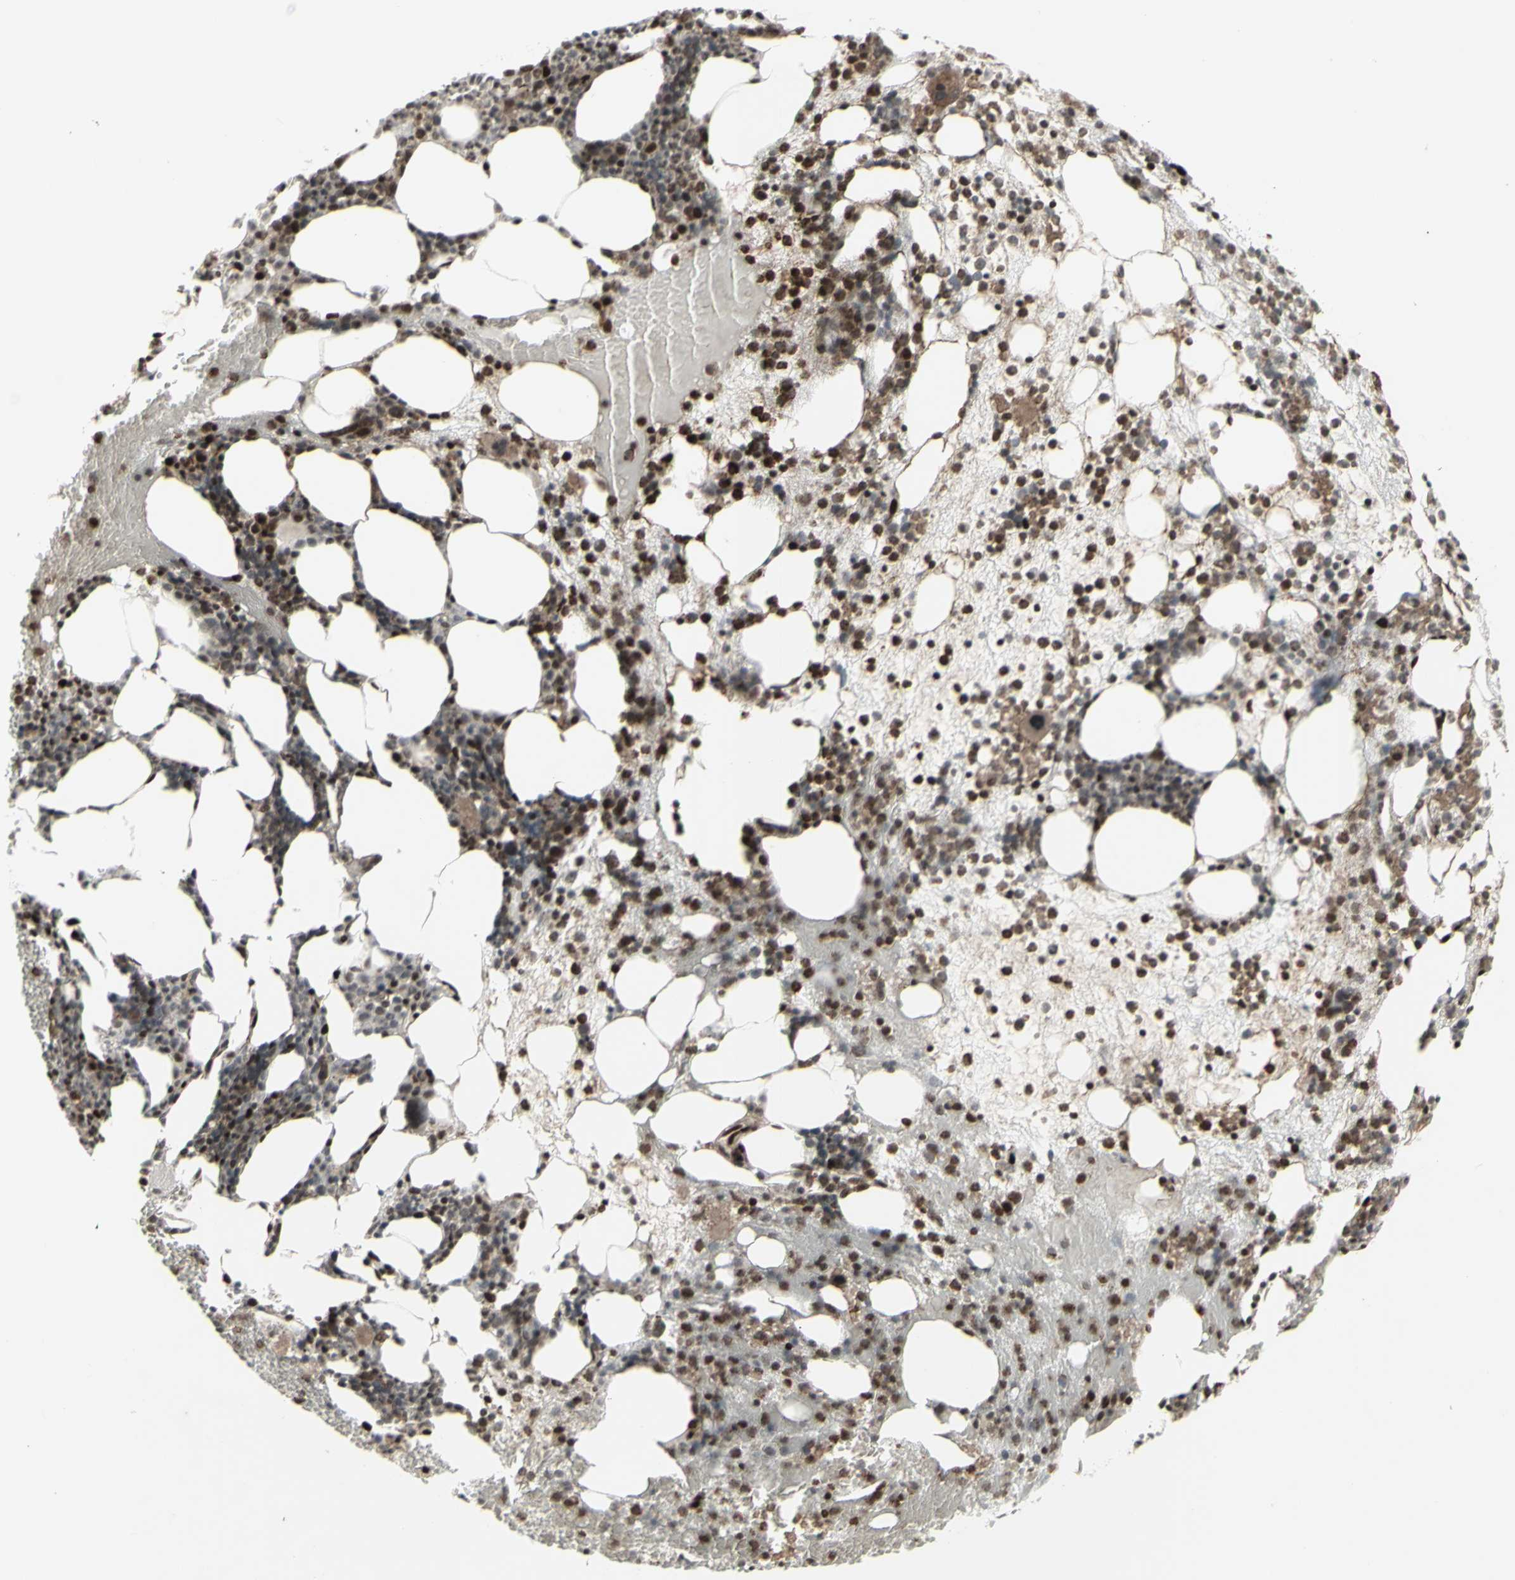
{"staining": {"intensity": "strong", "quantity": "25%-75%", "location": "cytoplasmic/membranous,nuclear"}, "tissue": "bone marrow", "cell_type": "Hematopoietic cells", "image_type": "normal", "snomed": [{"axis": "morphology", "description": "Normal tissue, NOS"}, {"axis": "morphology", "description": "Inflammation, NOS"}, {"axis": "topography", "description": "Bone marrow"}], "caption": "This image shows unremarkable bone marrow stained with IHC to label a protein in brown. The cytoplasmic/membranous,nuclear of hematopoietic cells show strong positivity for the protein. Nuclei are counter-stained blue.", "gene": "CBX1", "patient": {"sex": "female", "age": 79}}